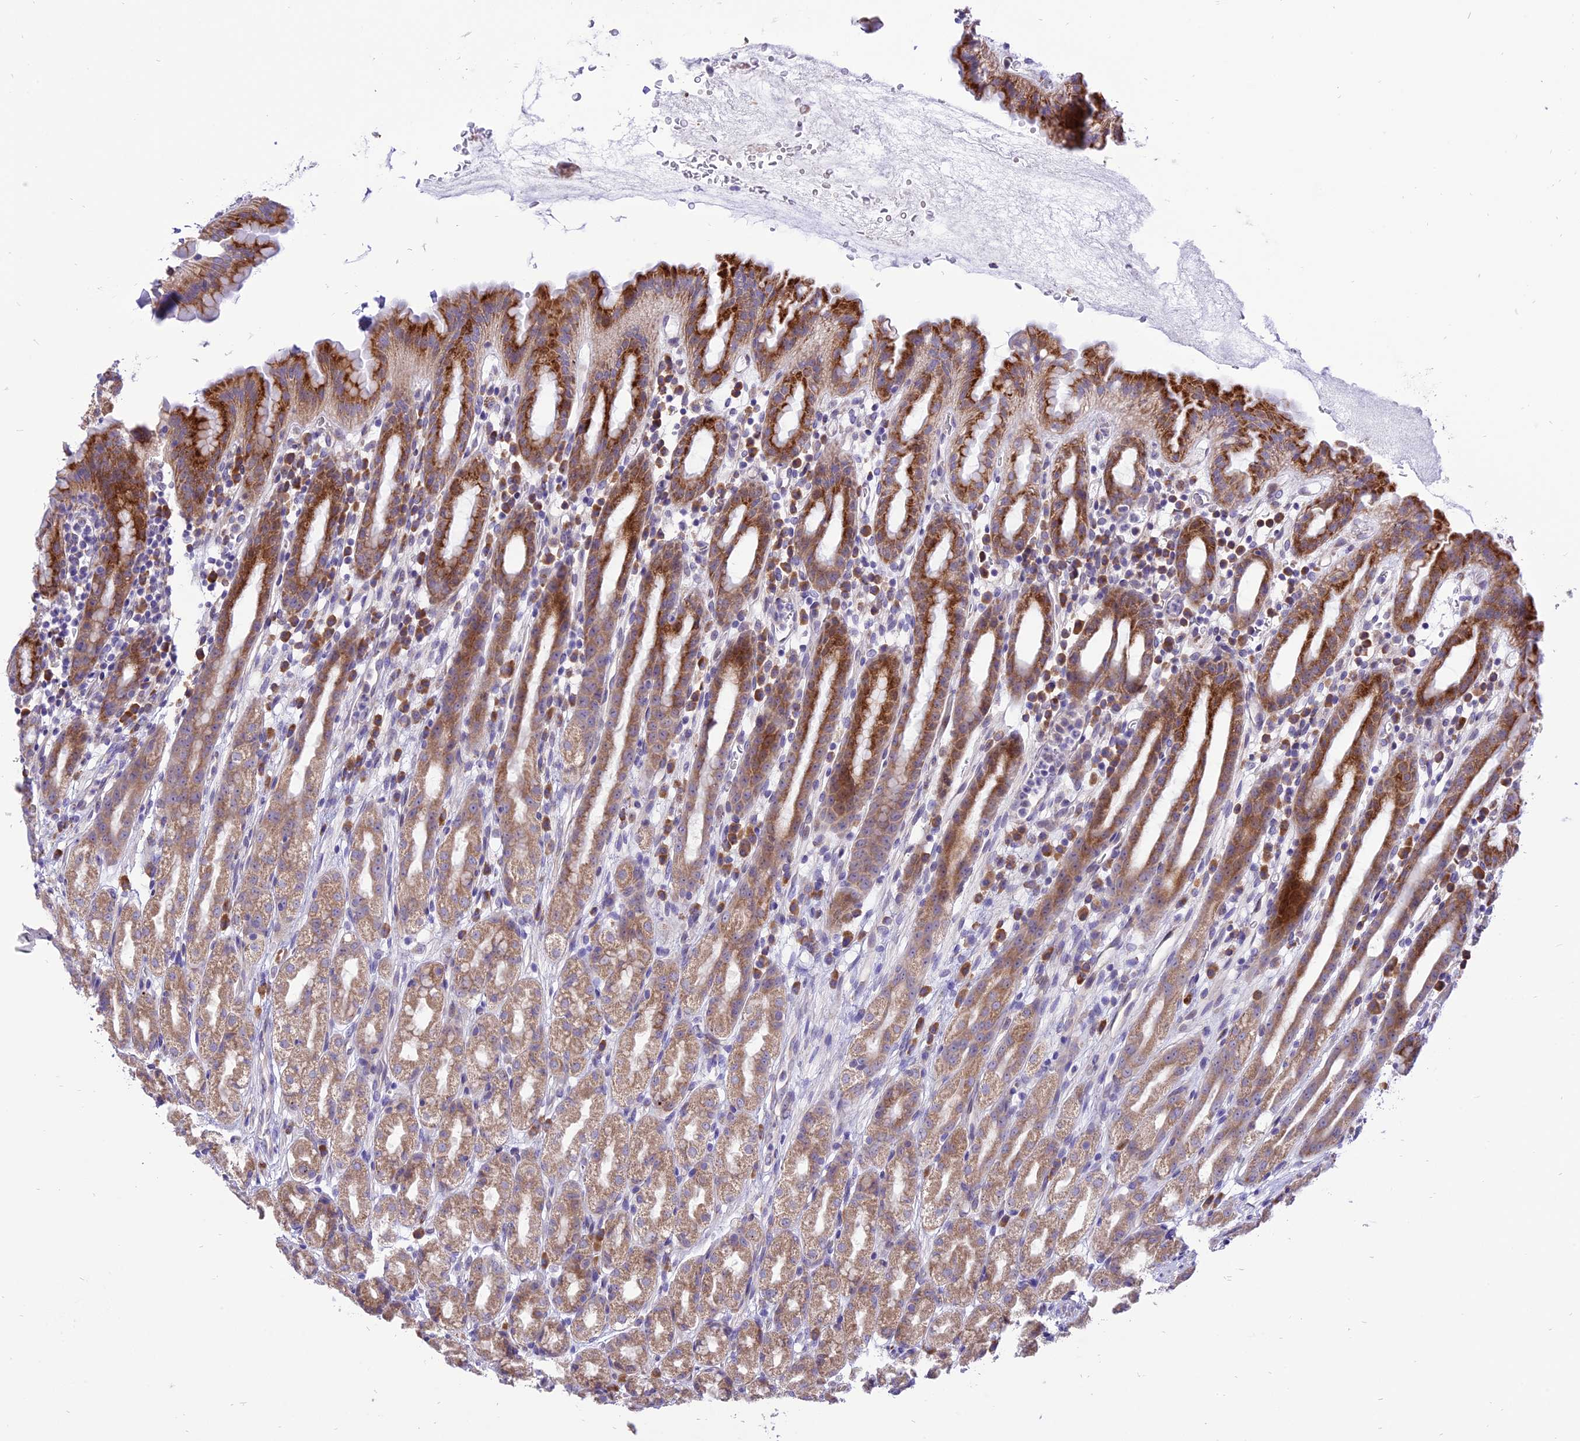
{"staining": {"intensity": "moderate", "quantity": ">75%", "location": "cytoplasmic/membranous"}, "tissue": "stomach", "cell_type": "Glandular cells", "image_type": "normal", "snomed": [{"axis": "morphology", "description": "Normal tissue, NOS"}, {"axis": "topography", "description": "Stomach, upper"}], "caption": "IHC micrograph of unremarkable stomach: stomach stained using immunohistochemistry (IHC) reveals medium levels of moderate protein expression localized specifically in the cytoplasmic/membranous of glandular cells, appearing as a cytoplasmic/membranous brown color.", "gene": "ARMCX6", "patient": {"sex": "male", "age": 47}}